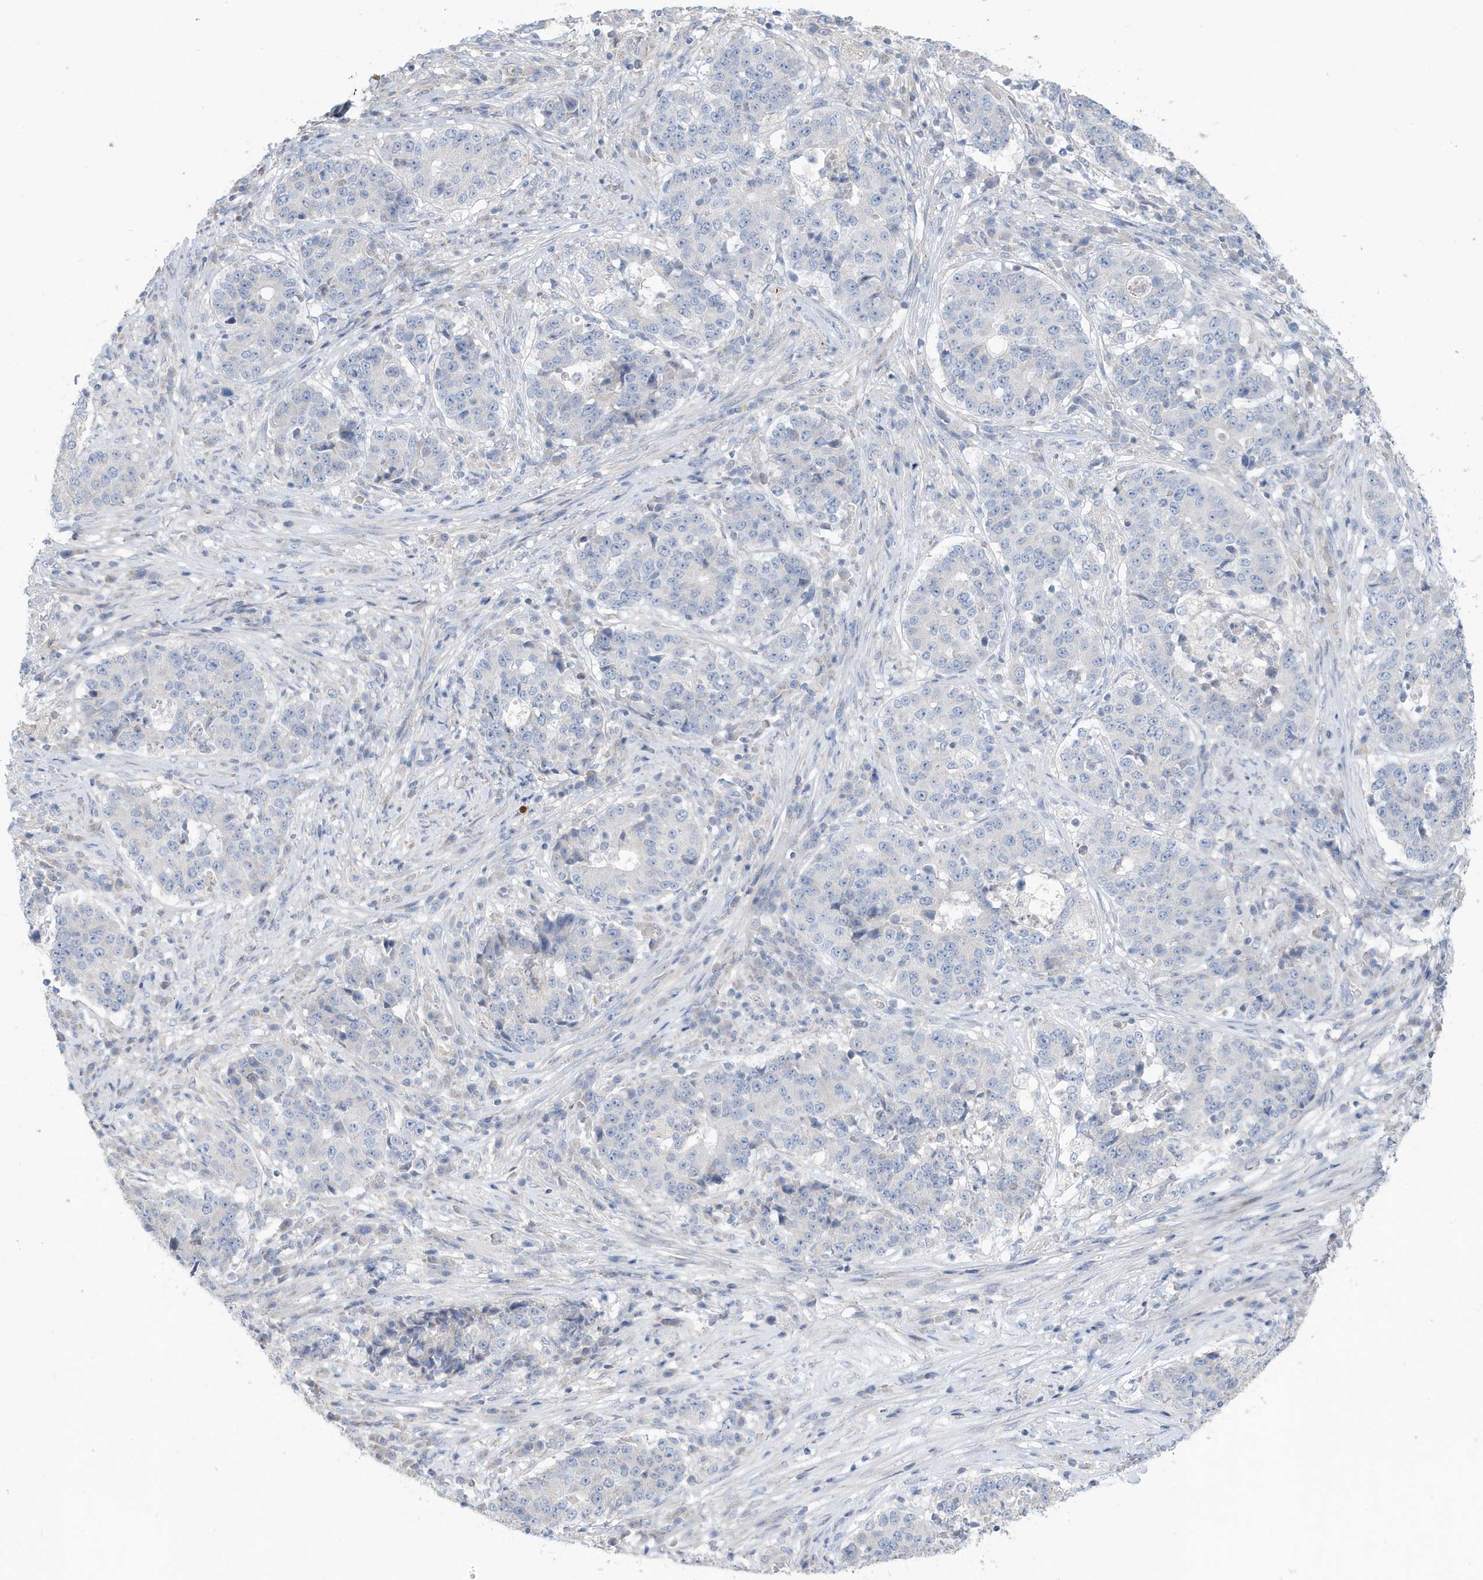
{"staining": {"intensity": "negative", "quantity": "none", "location": "none"}, "tissue": "stomach cancer", "cell_type": "Tumor cells", "image_type": "cancer", "snomed": [{"axis": "morphology", "description": "Adenocarcinoma, NOS"}, {"axis": "topography", "description": "Stomach"}], "caption": "Stomach cancer was stained to show a protein in brown. There is no significant positivity in tumor cells. (DAB (3,3'-diaminobenzidine) IHC, high magnification).", "gene": "ATP13A5", "patient": {"sex": "male", "age": 59}}